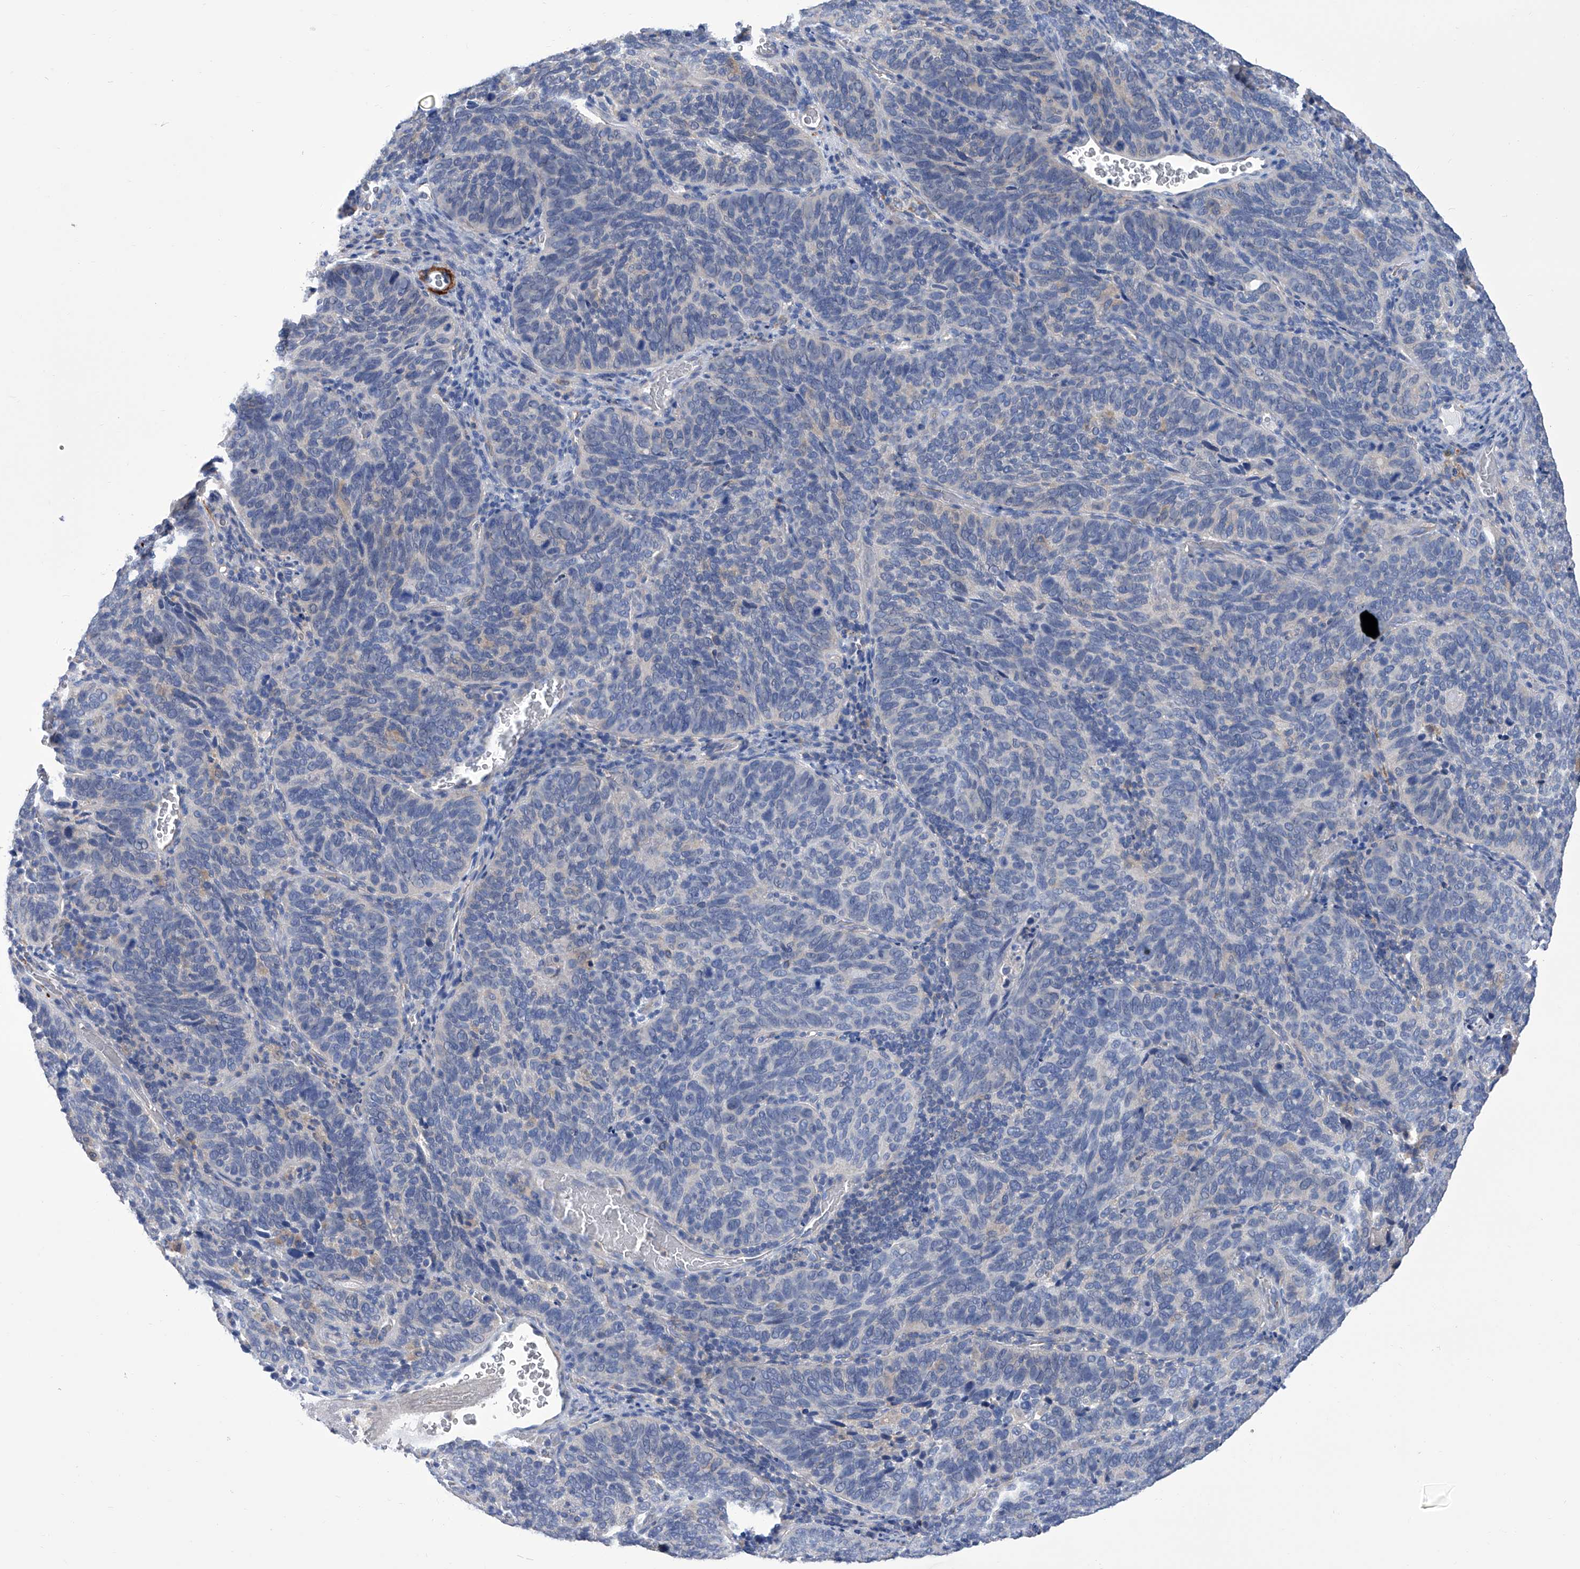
{"staining": {"intensity": "negative", "quantity": "none", "location": "none"}, "tissue": "cervical cancer", "cell_type": "Tumor cells", "image_type": "cancer", "snomed": [{"axis": "morphology", "description": "Squamous cell carcinoma, NOS"}, {"axis": "topography", "description": "Cervix"}], "caption": "Cervical cancer (squamous cell carcinoma) was stained to show a protein in brown. There is no significant positivity in tumor cells.", "gene": "SMS", "patient": {"sex": "female", "age": 60}}